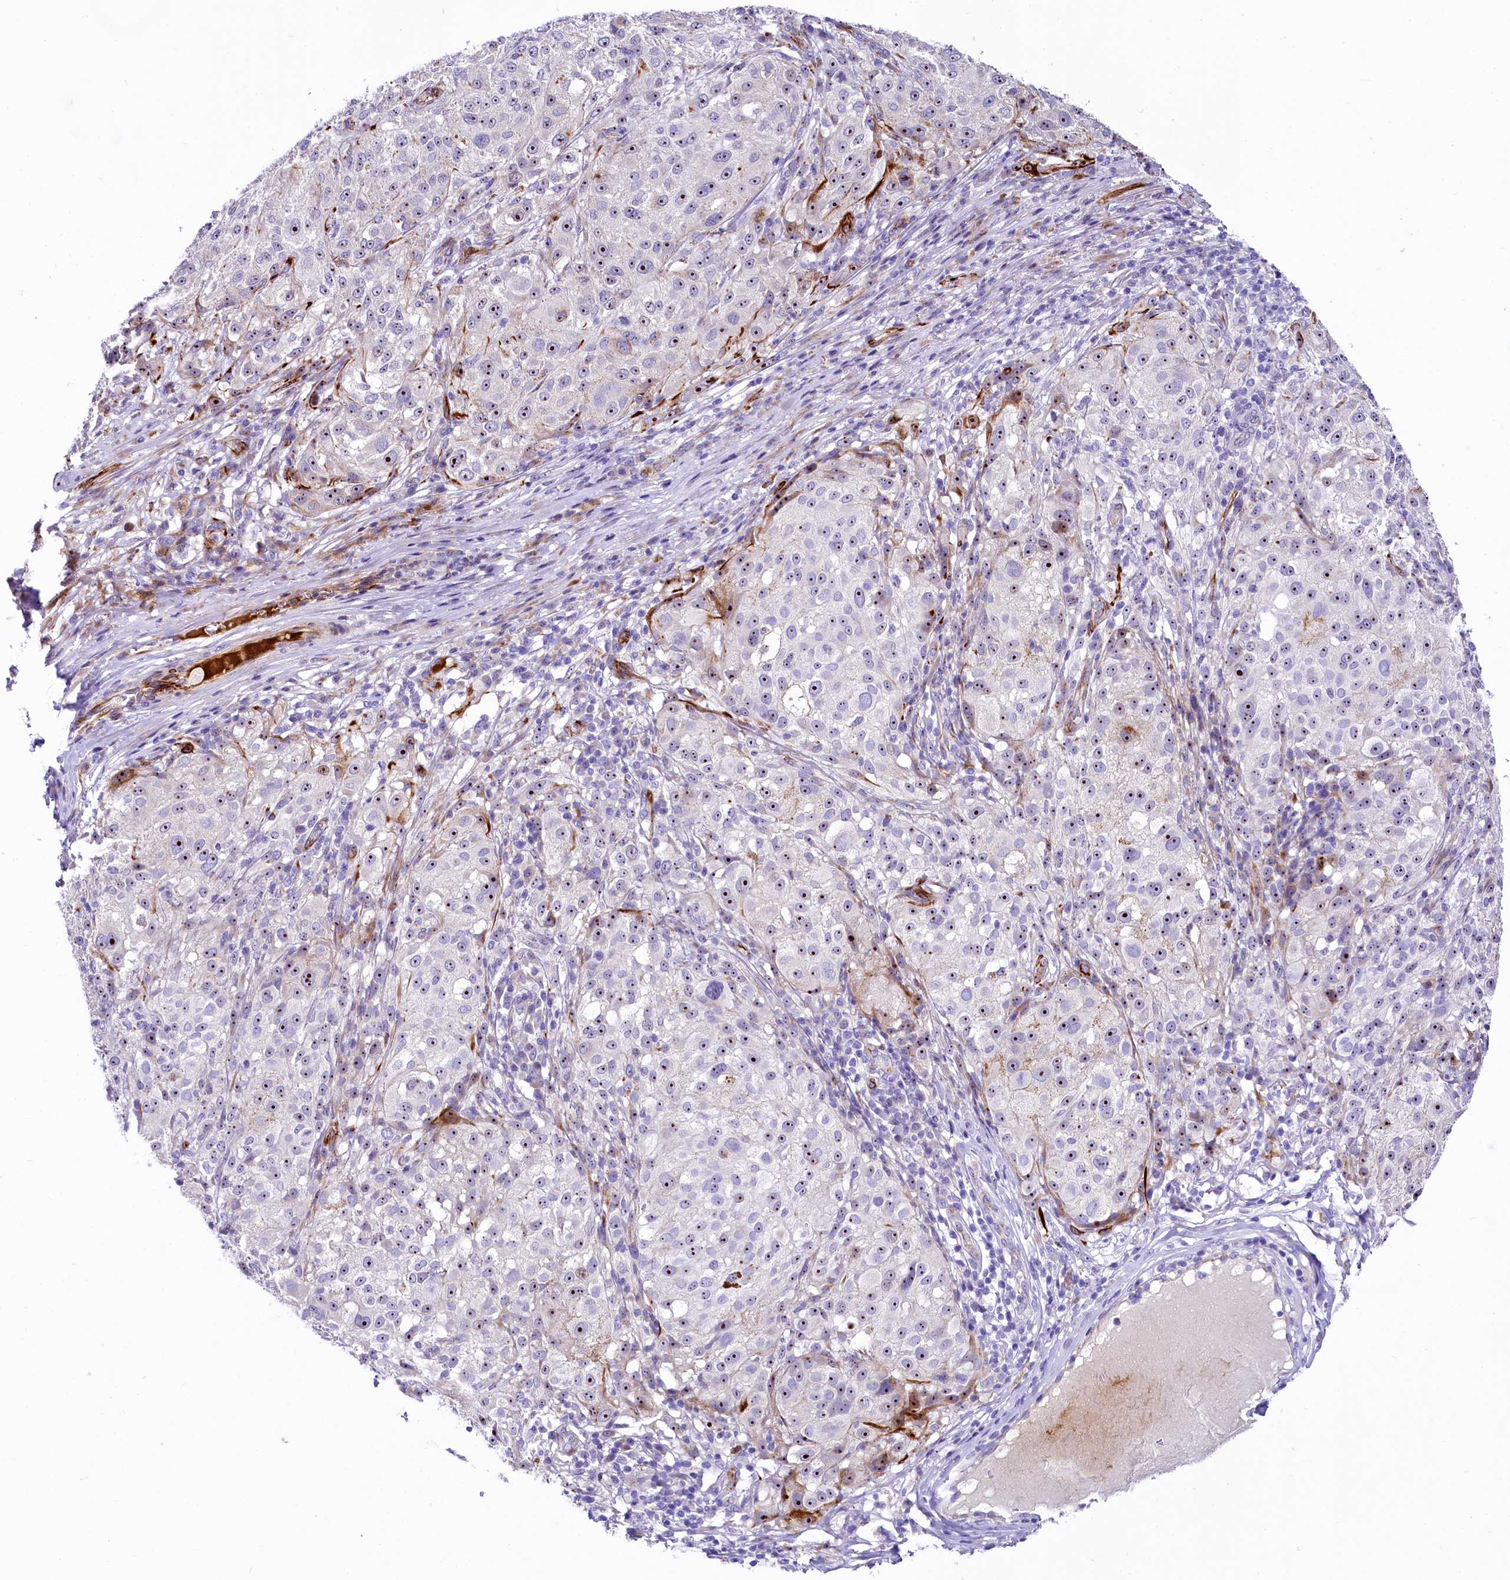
{"staining": {"intensity": "strong", "quantity": ">75%", "location": "nuclear"}, "tissue": "melanoma", "cell_type": "Tumor cells", "image_type": "cancer", "snomed": [{"axis": "morphology", "description": "Necrosis, NOS"}, {"axis": "morphology", "description": "Malignant melanoma, NOS"}, {"axis": "topography", "description": "Skin"}], "caption": "An image showing strong nuclear positivity in approximately >75% of tumor cells in malignant melanoma, as visualized by brown immunohistochemical staining.", "gene": "SH3TC2", "patient": {"sex": "female", "age": 87}}